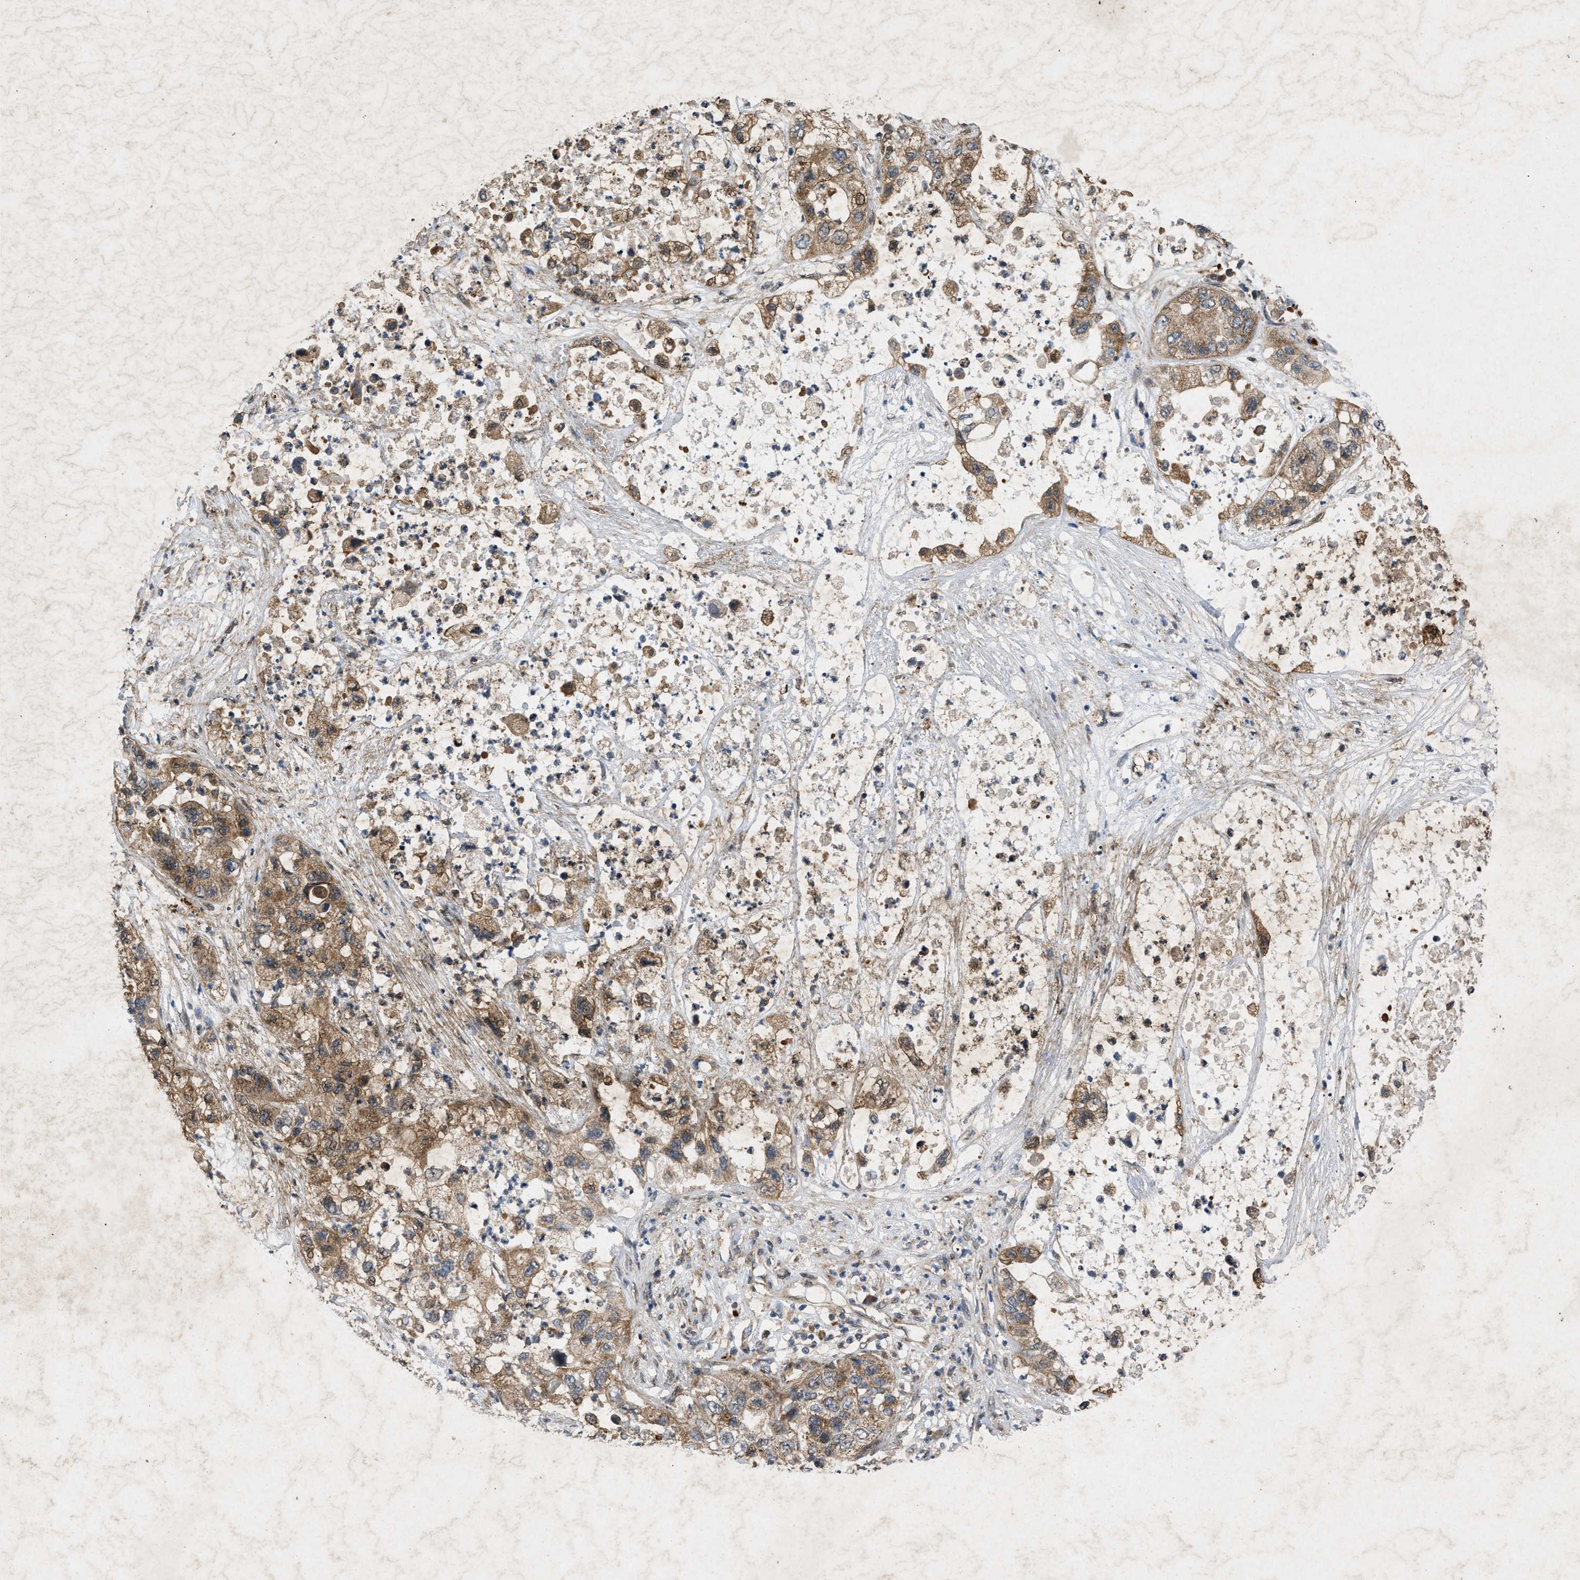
{"staining": {"intensity": "moderate", "quantity": ">75%", "location": "cytoplasmic/membranous"}, "tissue": "pancreatic cancer", "cell_type": "Tumor cells", "image_type": "cancer", "snomed": [{"axis": "morphology", "description": "Adenocarcinoma, NOS"}, {"axis": "topography", "description": "Pancreas"}], "caption": "This histopathology image demonstrates adenocarcinoma (pancreatic) stained with IHC to label a protein in brown. The cytoplasmic/membranous of tumor cells show moderate positivity for the protein. Nuclei are counter-stained blue.", "gene": "PRKG2", "patient": {"sex": "female", "age": 78}}